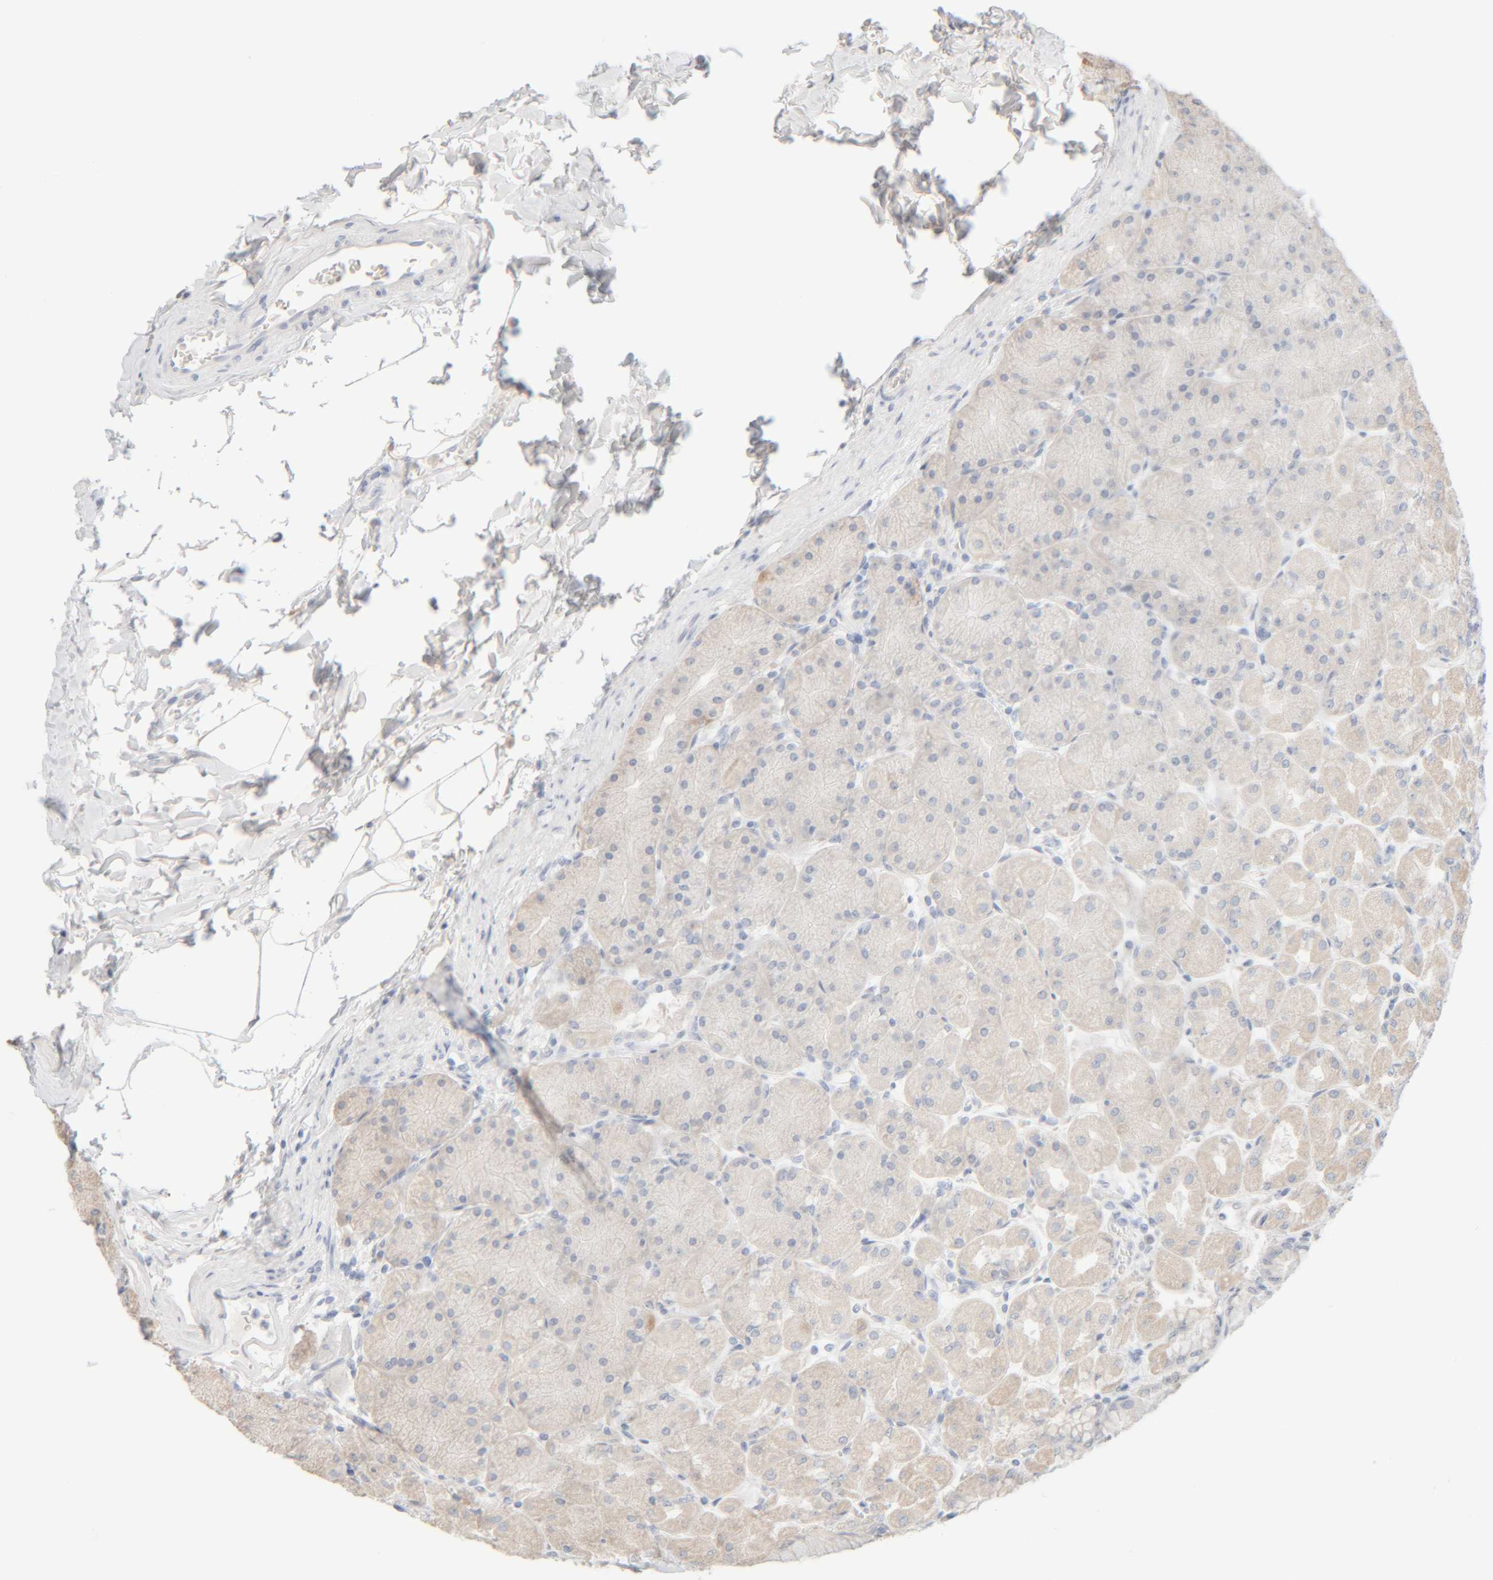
{"staining": {"intensity": "weak", "quantity": "<25%", "location": "cytoplasmic/membranous"}, "tissue": "stomach", "cell_type": "Glandular cells", "image_type": "normal", "snomed": [{"axis": "morphology", "description": "Normal tissue, NOS"}, {"axis": "topography", "description": "Stomach, upper"}], "caption": "An immunohistochemistry micrograph of benign stomach is shown. There is no staining in glandular cells of stomach.", "gene": "RIDA", "patient": {"sex": "female", "age": 56}}